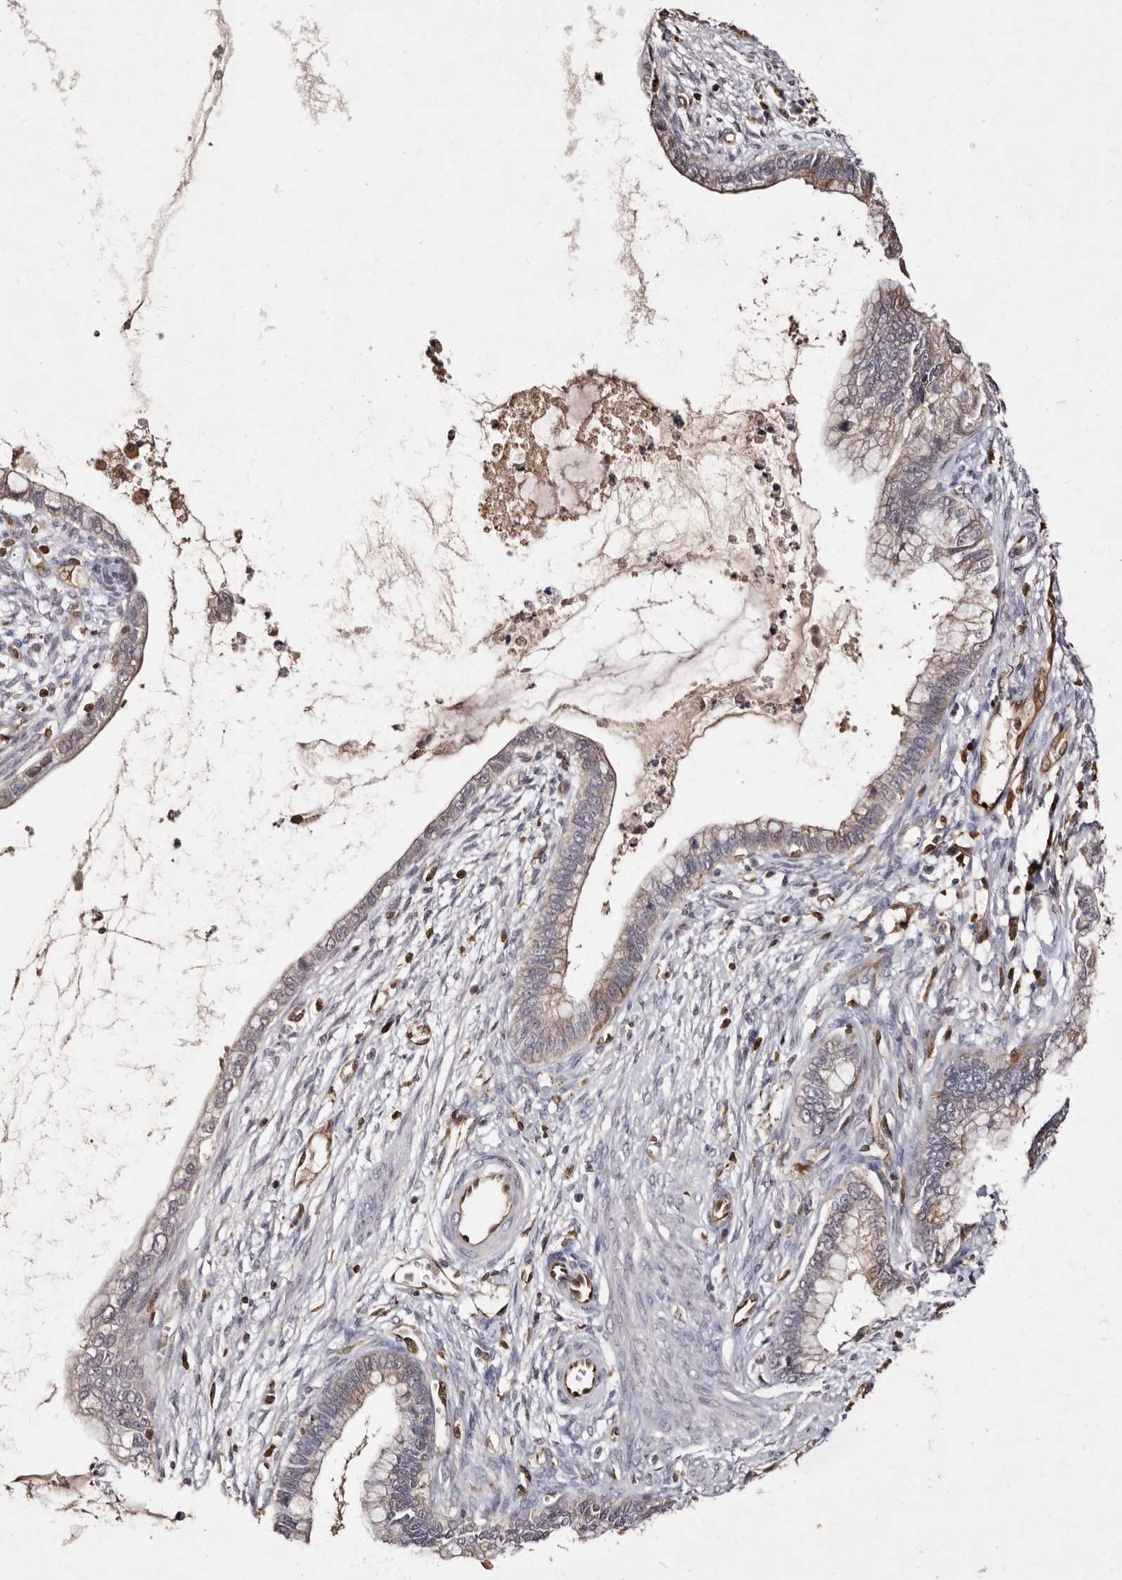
{"staining": {"intensity": "weak", "quantity": "25%-75%", "location": "cytoplasmic/membranous"}, "tissue": "cervical cancer", "cell_type": "Tumor cells", "image_type": "cancer", "snomed": [{"axis": "morphology", "description": "Adenocarcinoma, NOS"}, {"axis": "topography", "description": "Cervix"}], "caption": "A brown stain shows weak cytoplasmic/membranous positivity of a protein in human cervical cancer (adenocarcinoma) tumor cells.", "gene": "GIMAP4", "patient": {"sex": "female", "age": 44}}